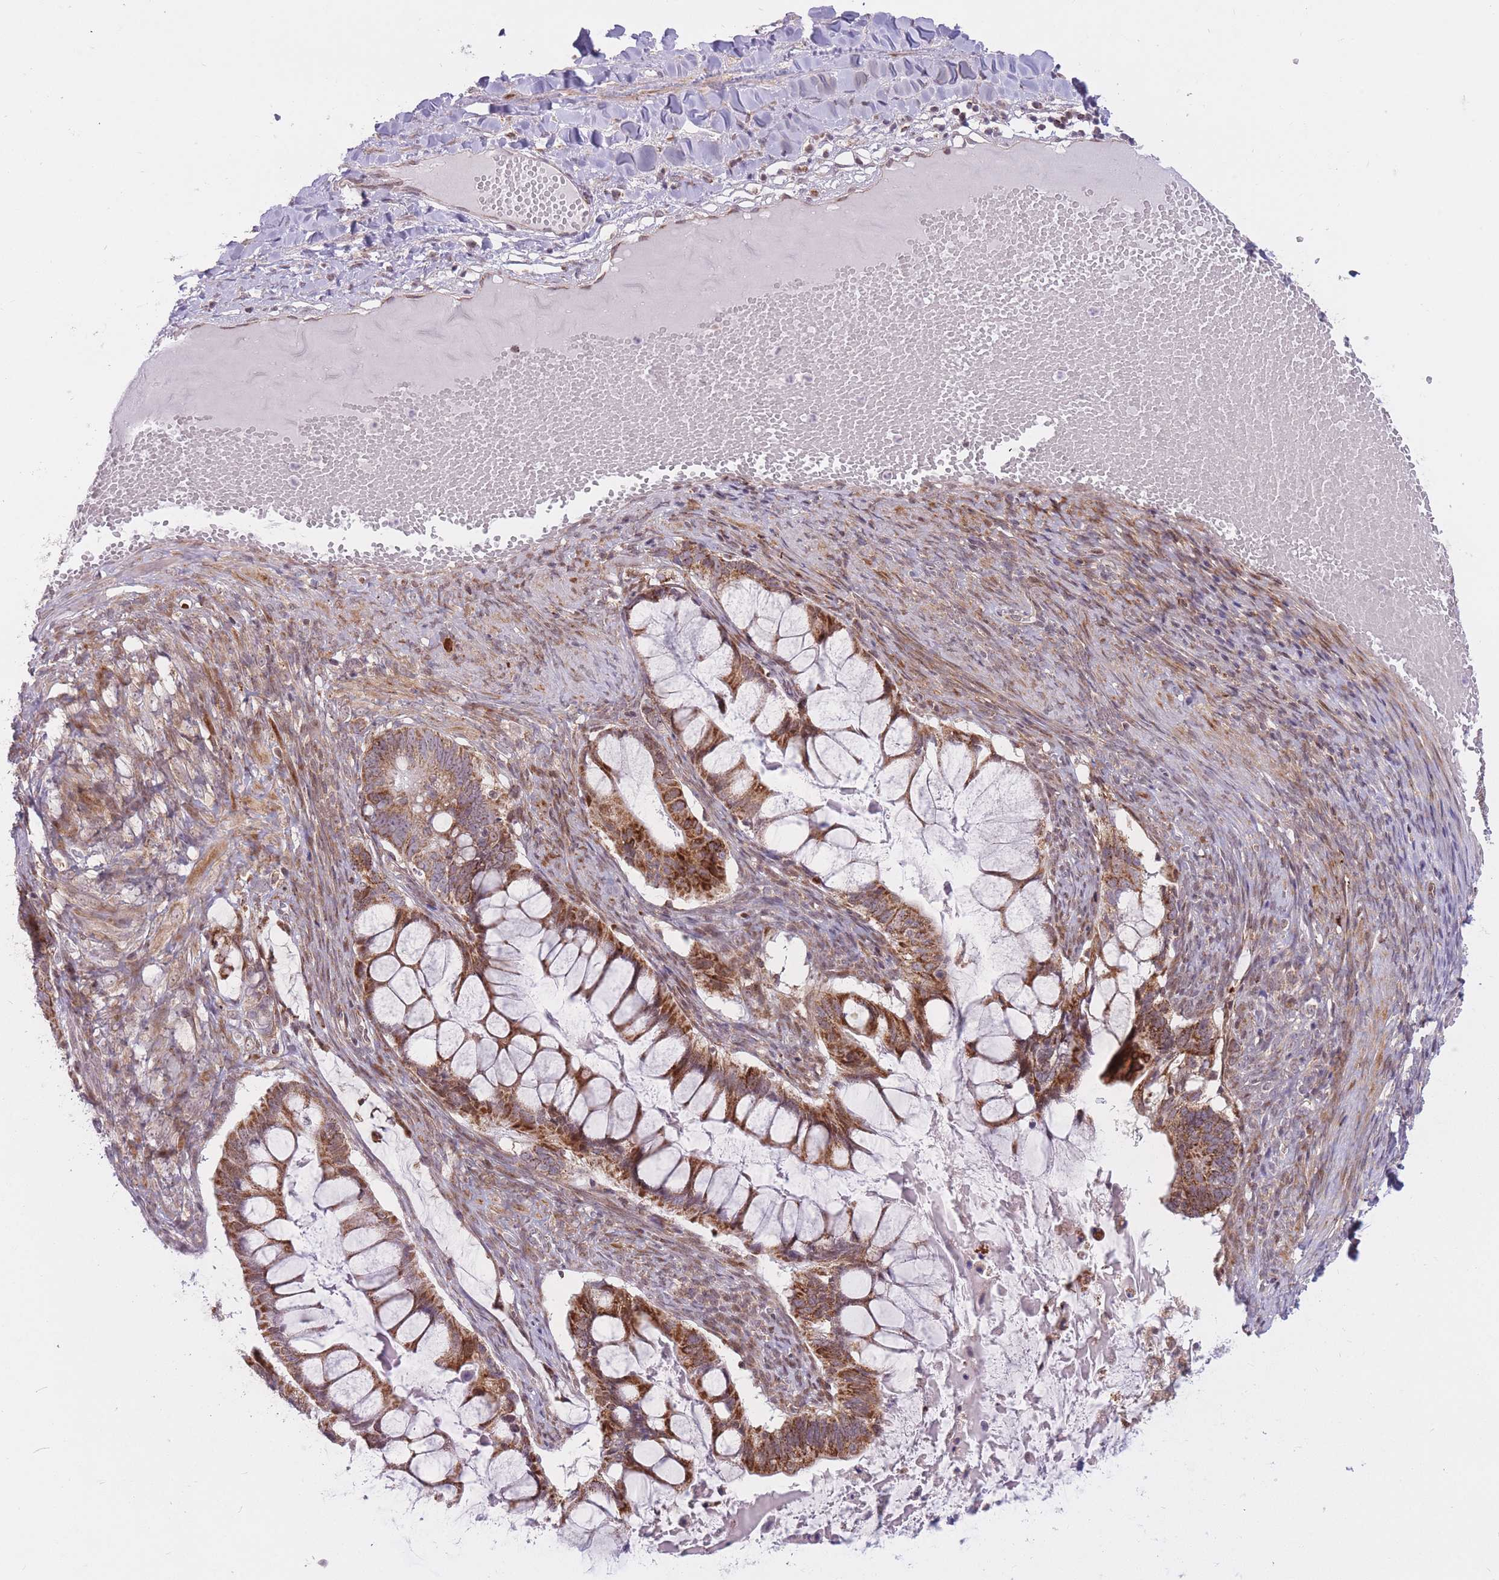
{"staining": {"intensity": "strong", "quantity": ">75%", "location": "cytoplasmic/membranous"}, "tissue": "ovarian cancer", "cell_type": "Tumor cells", "image_type": "cancer", "snomed": [{"axis": "morphology", "description": "Cystadenocarcinoma, mucinous, NOS"}, {"axis": "topography", "description": "Ovary"}], "caption": "This photomicrograph demonstrates ovarian cancer (mucinous cystadenocarcinoma) stained with immunohistochemistry (IHC) to label a protein in brown. The cytoplasmic/membranous of tumor cells show strong positivity for the protein. Nuclei are counter-stained blue.", "gene": "DPYSL4", "patient": {"sex": "female", "age": 61}}